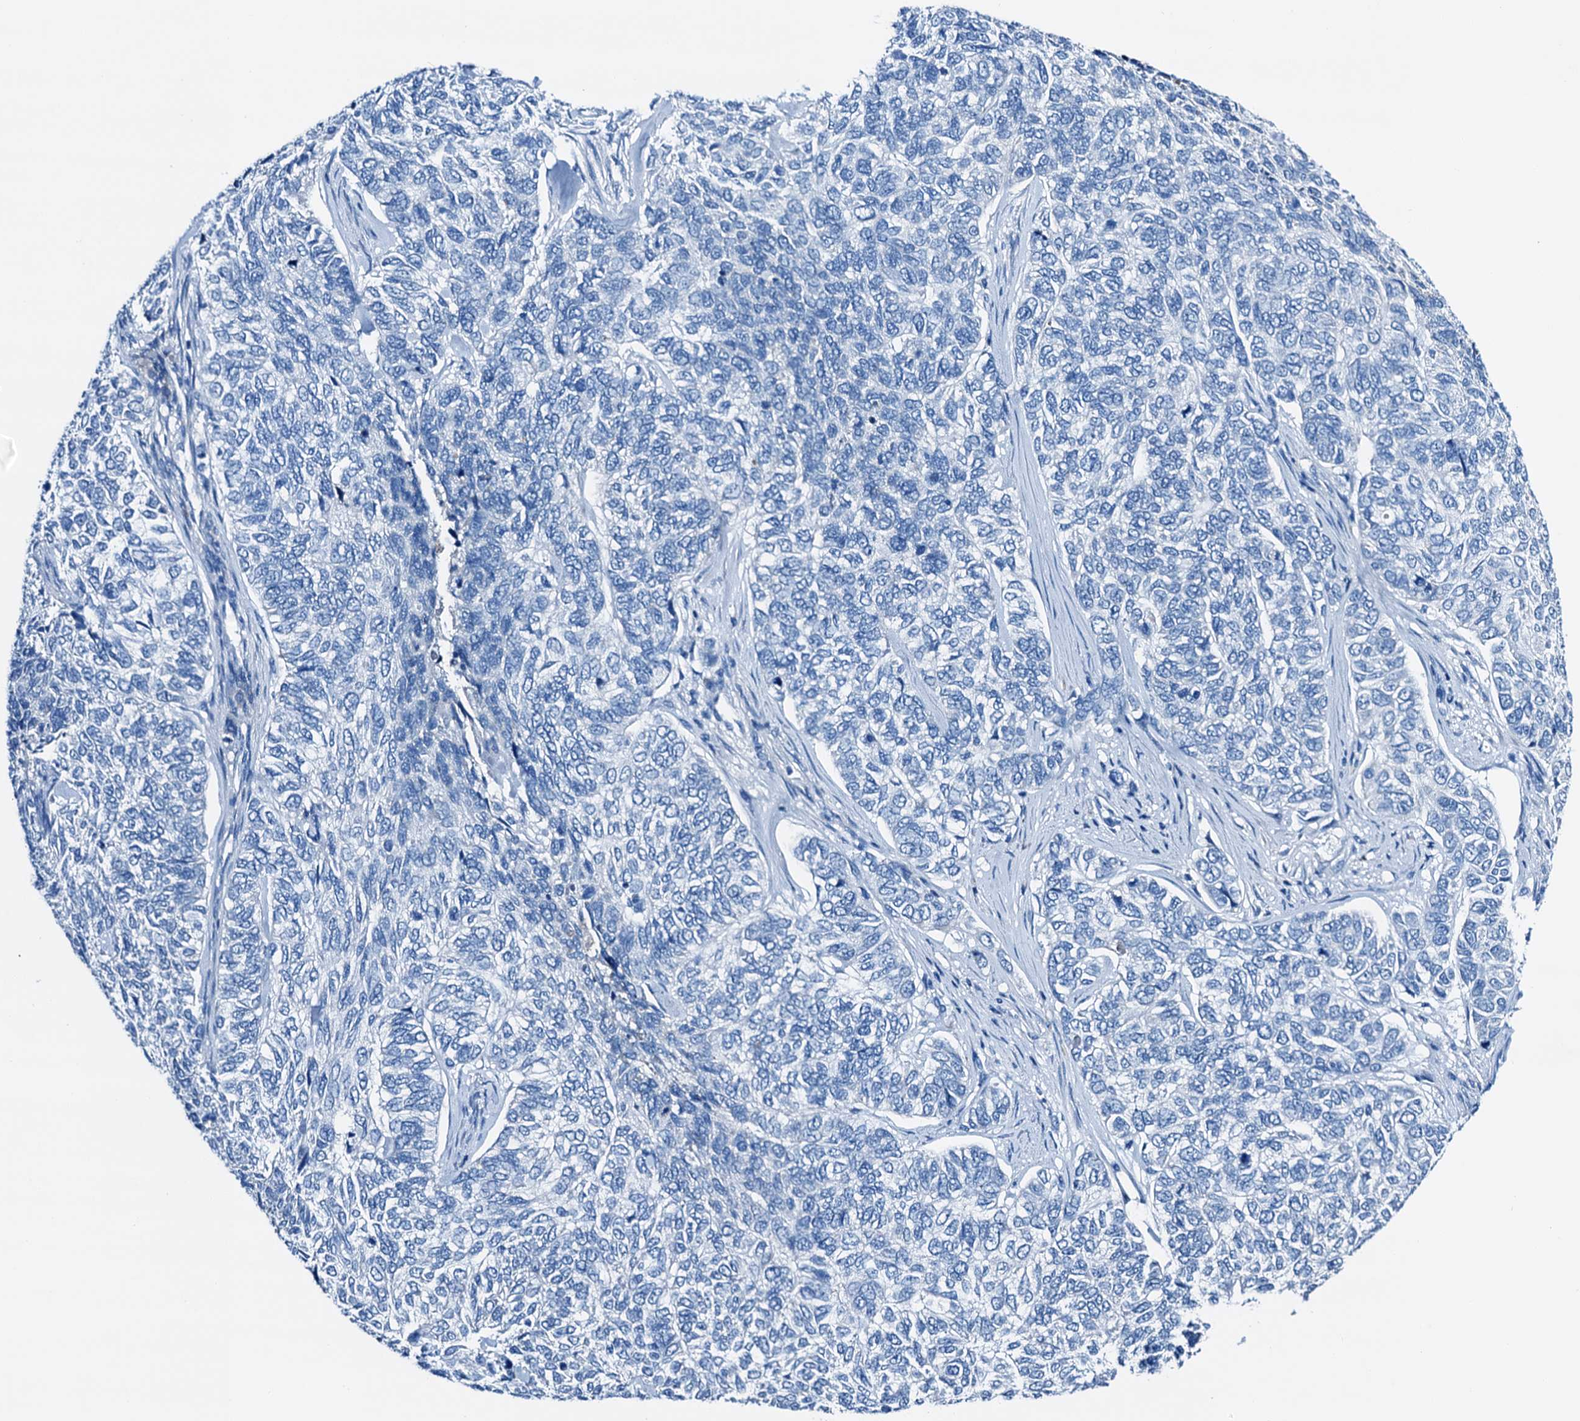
{"staining": {"intensity": "negative", "quantity": "none", "location": "none"}, "tissue": "skin cancer", "cell_type": "Tumor cells", "image_type": "cancer", "snomed": [{"axis": "morphology", "description": "Basal cell carcinoma"}, {"axis": "topography", "description": "Skin"}], "caption": "This image is of basal cell carcinoma (skin) stained with immunohistochemistry (IHC) to label a protein in brown with the nuclei are counter-stained blue. There is no positivity in tumor cells.", "gene": "C1QTNF4", "patient": {"sex": "female", "age": 65}}